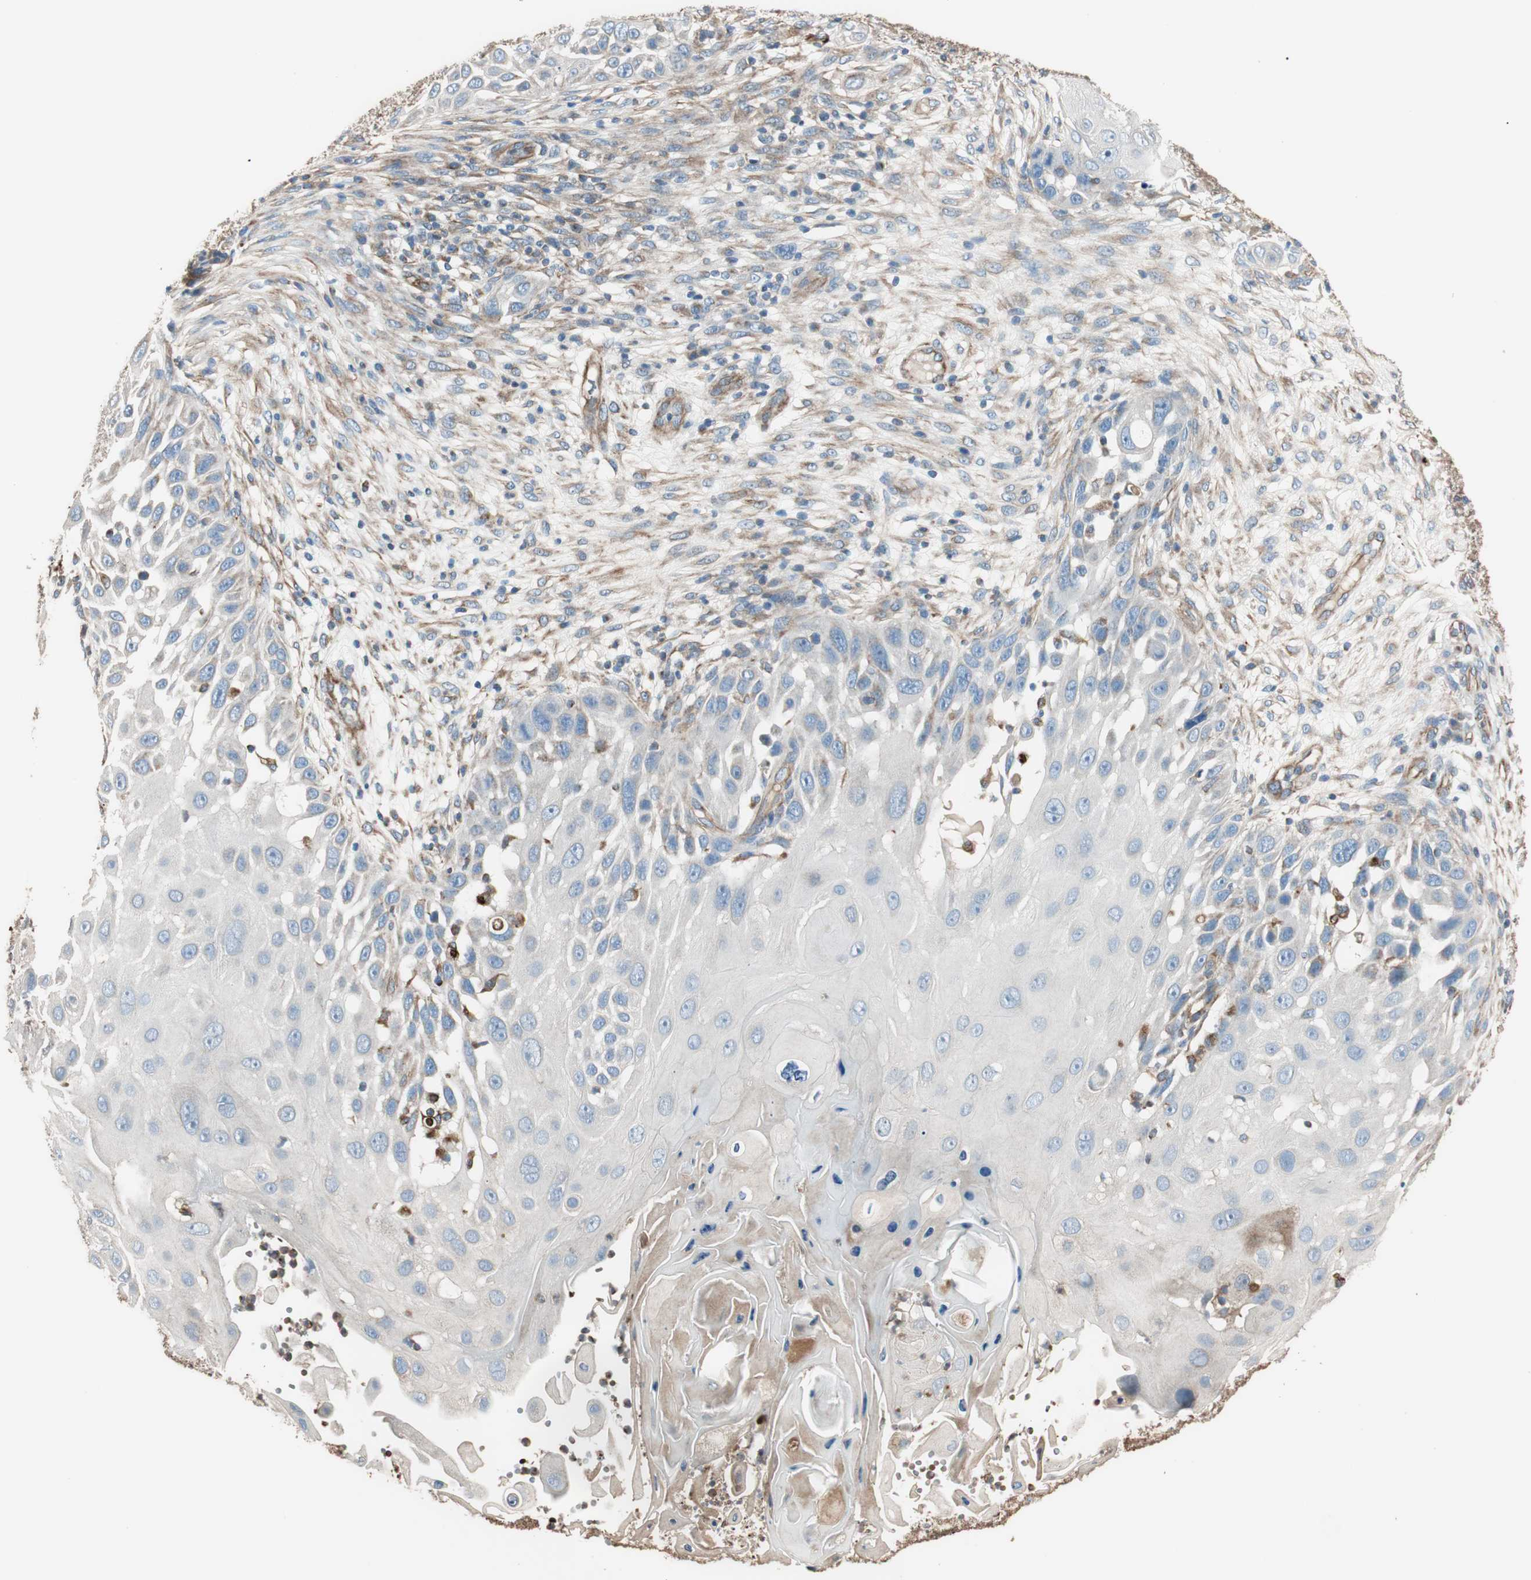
{"staining": {"intensity": "negative", "quantity": "none", "location": "none"}, "tissue": "skin cancer", "cell_type": "Tumor cells", "image_type": "cancer", "snomed": [{"axis": "morphology", "description": "Squamous cell carcinoma, NOS"}, {"axis": "topography", "description": "Skin"}], "caption": "Tumor cells are negative for brown protein staining in skin cancer (squamous cell carcinoma).", "gene": "SRCIN1", "patient": {"sex": "female", "age": 44}}